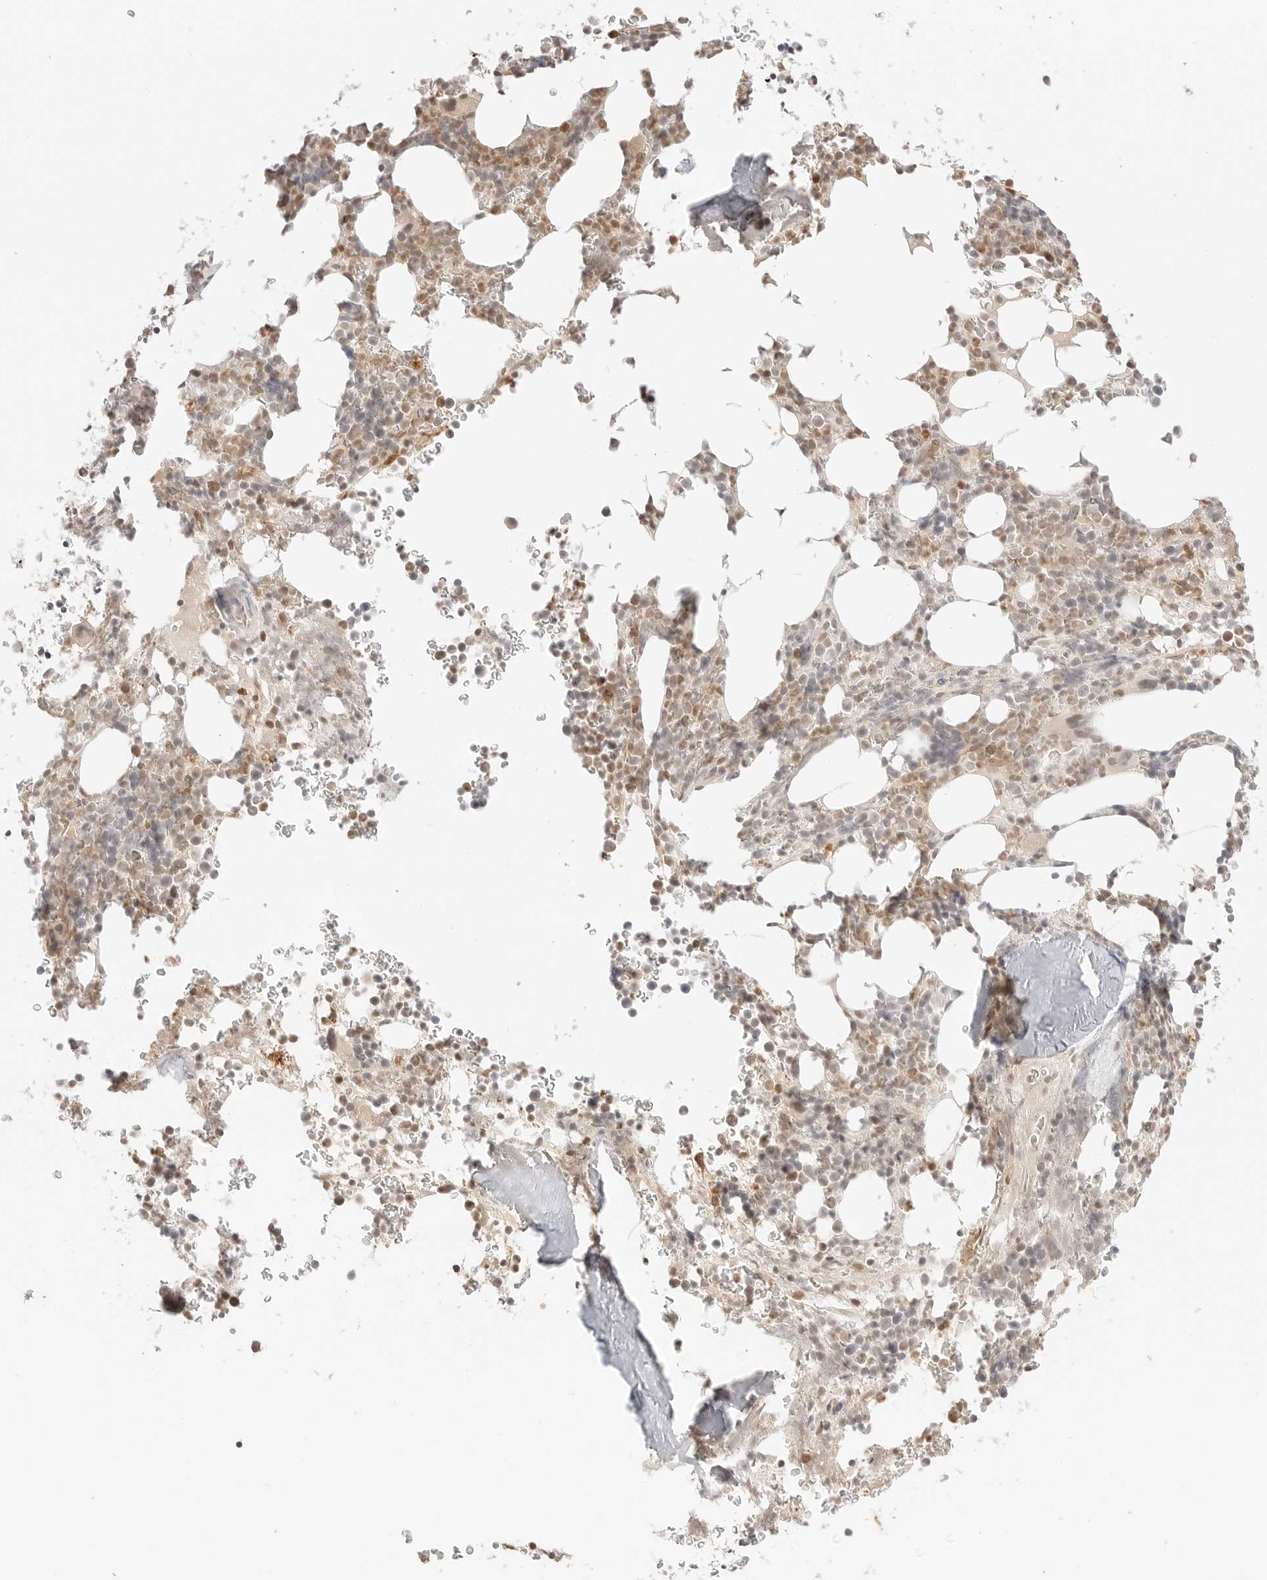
{"staining": {"intensity": "moderate", "quantity": "25%-75%", "location": "cytoplasmic/membranous,nuclear"}, "tissue": "bone marrow", "cell_type": "Hematopoietic cells", "image_type": "normal", "snomed": [{"axis": "morphology", "description": "Normal tissue, NOS"}, {"axis": "topography", "description": "Bone marrow"}], "caption": "Brown immunohistochemical staining in normal bone marrow demonstrates moderate cytoplasmic/membranous,nuclear expression in approximately 25%-75% of hematopoietic cells.", "gene": "RPS6KL1", "patient": {"sex": "male", "age": 58}}